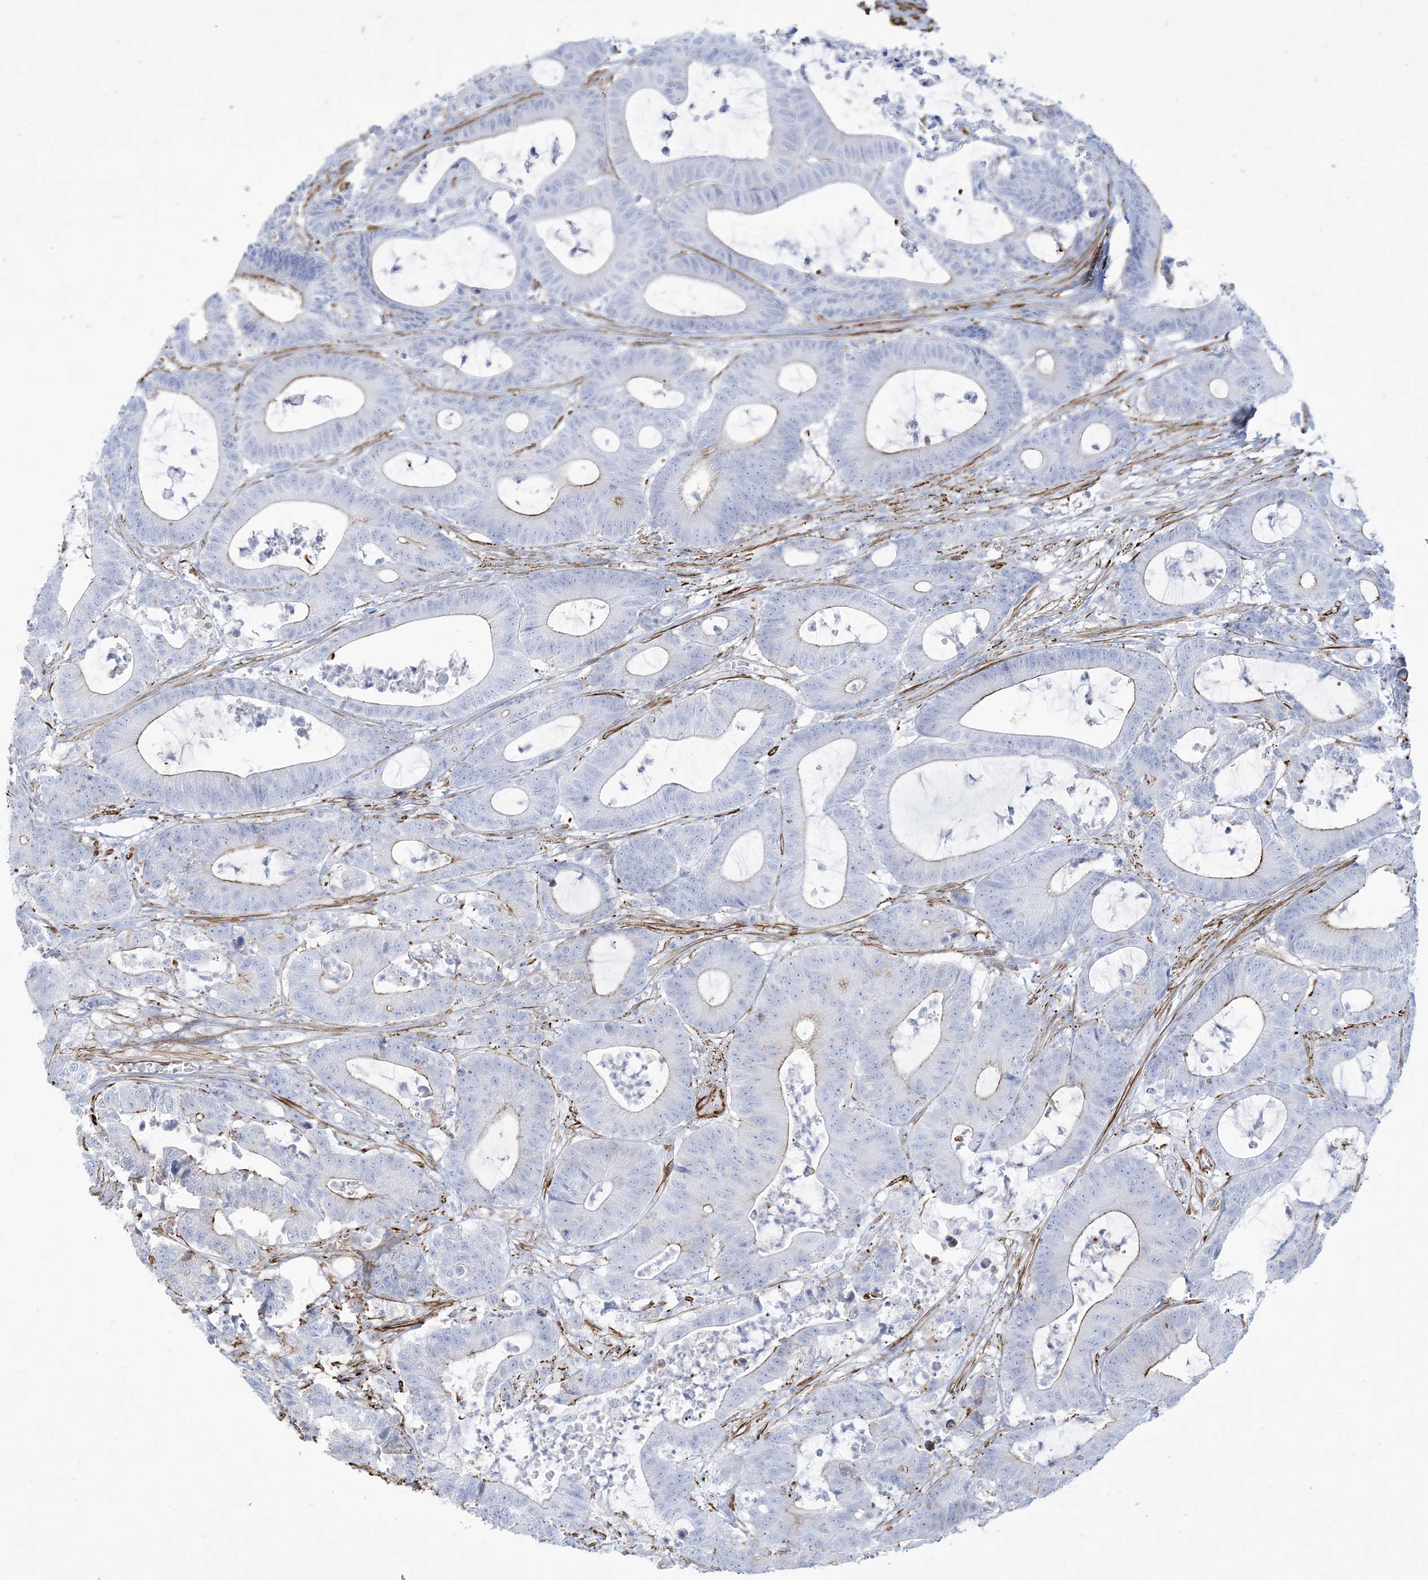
{"staining": {"intensity": "weak", "quantity": "<25%", "location": "cytoplasmic/membranous"}, "tissue": "colorectal cancer", "cell_type": "Tumor cells", "image_type": "cancer", "snomed": [{"axis": "morphology", "description": "Adenocarcinoma, NOS"}, {"axis": "topography", "description": "Colon"}], "caption": "Immunohistochemistry (IHC) histopathology image of human colorectal cancer stained for a protein (brown), which reveals no positivity in tumor cells.", "gene": "B3GNT7", "patient": {"sex": "female", "age": 84}}